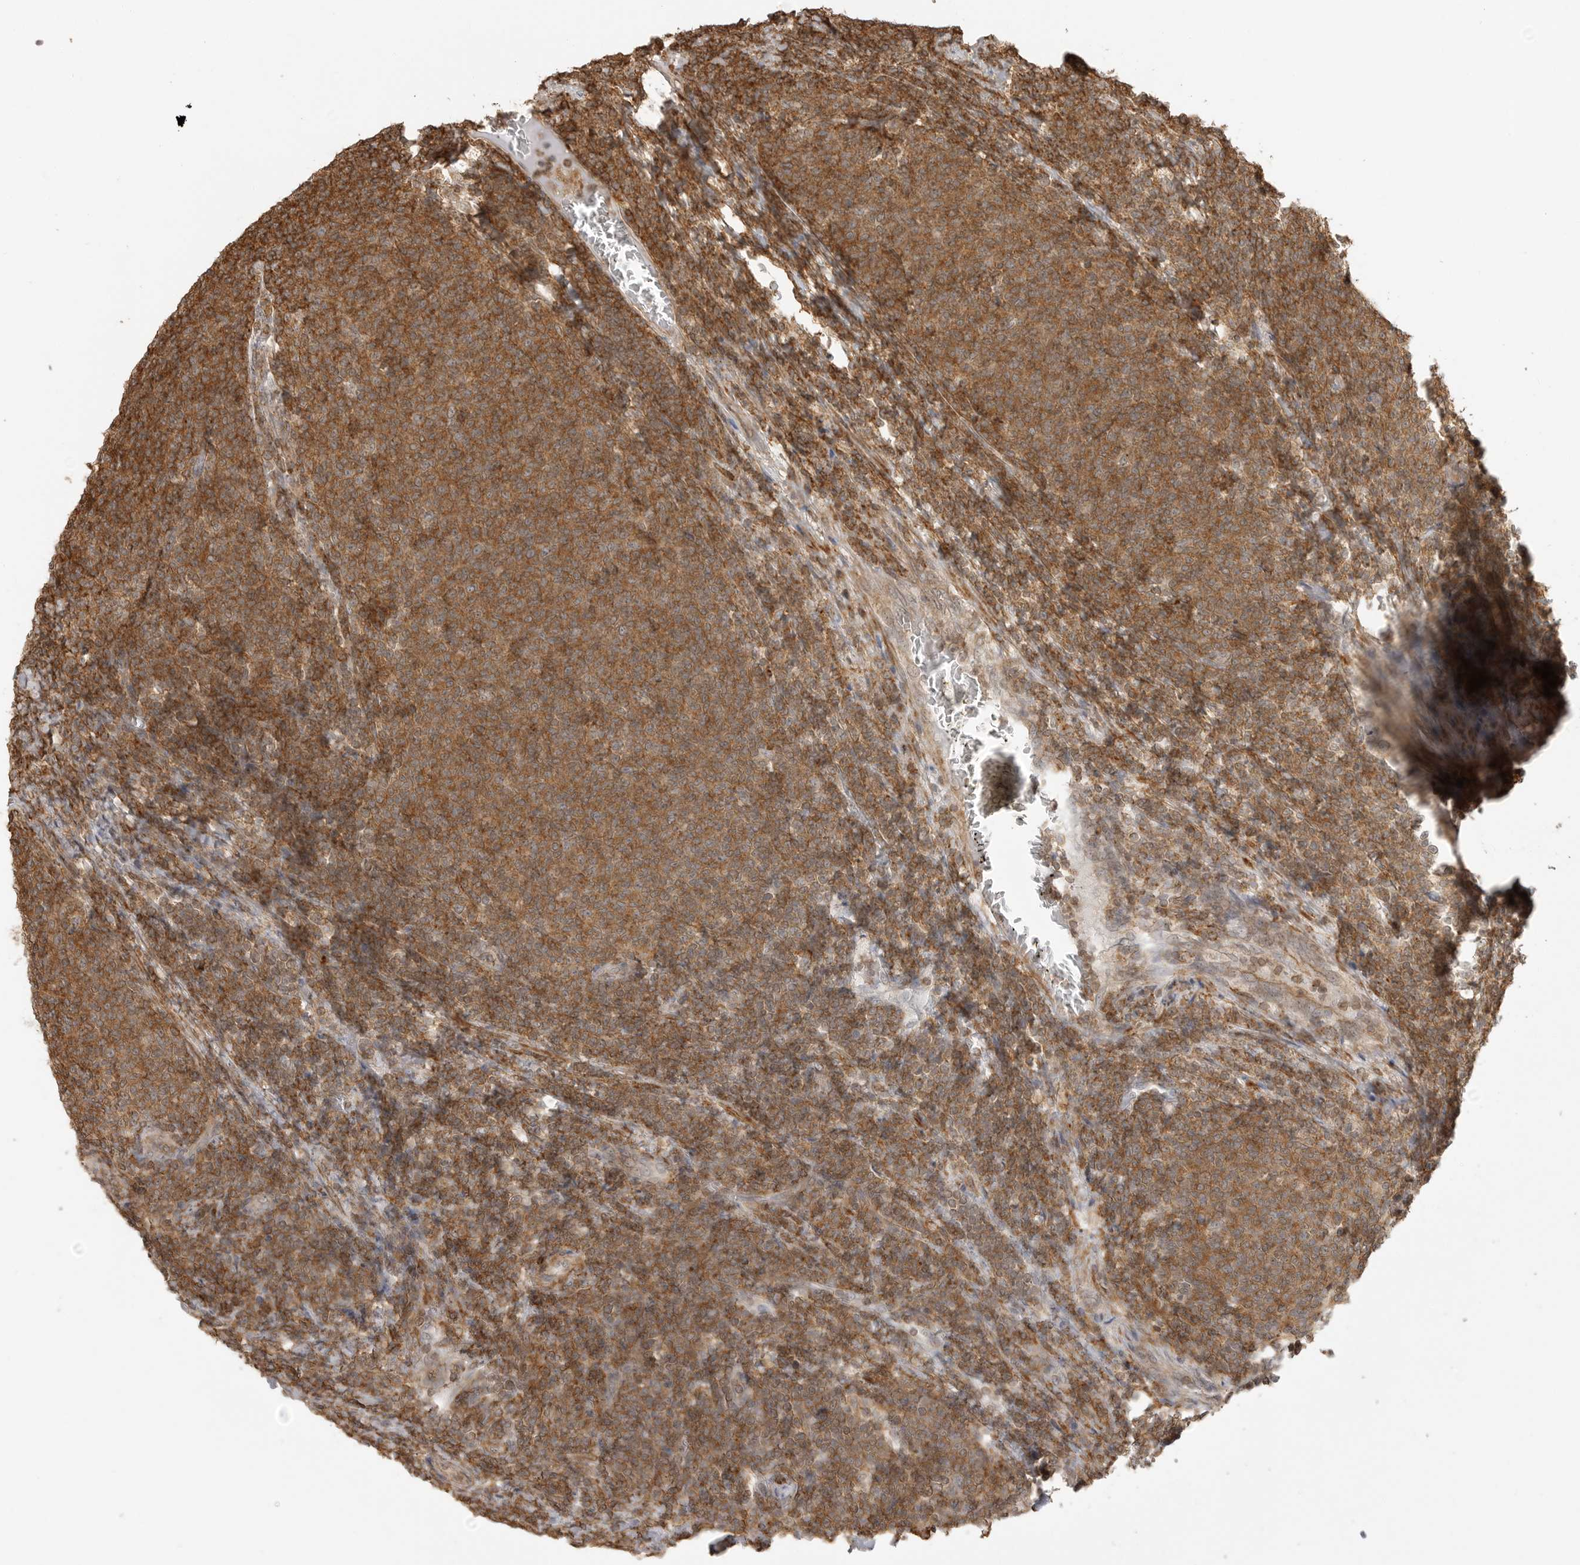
{"staining": {"intensity": "moderate", "quantity": ">75%", "location": "cytoplasmic/membranous"}, "tissue": "lymphoma", "cell_type": "Tumor cells", "image_type": "cancer", "snomed": [{"axis": "morphology", "description": "Malignant lymphoma, non-Hodgkin's type, Low grade"}, {"axis": "topography", "description": "Lymph node"}], "caption": "Low-grade malignant lymphoma, non-Hodgkin's type stained for a protein (brown) displays moderate cytoplasmic/membranous positive staining in about >75% of tumor cells.", "gene": "GPC2", "patient": {"sex": "male", "age": 66}}